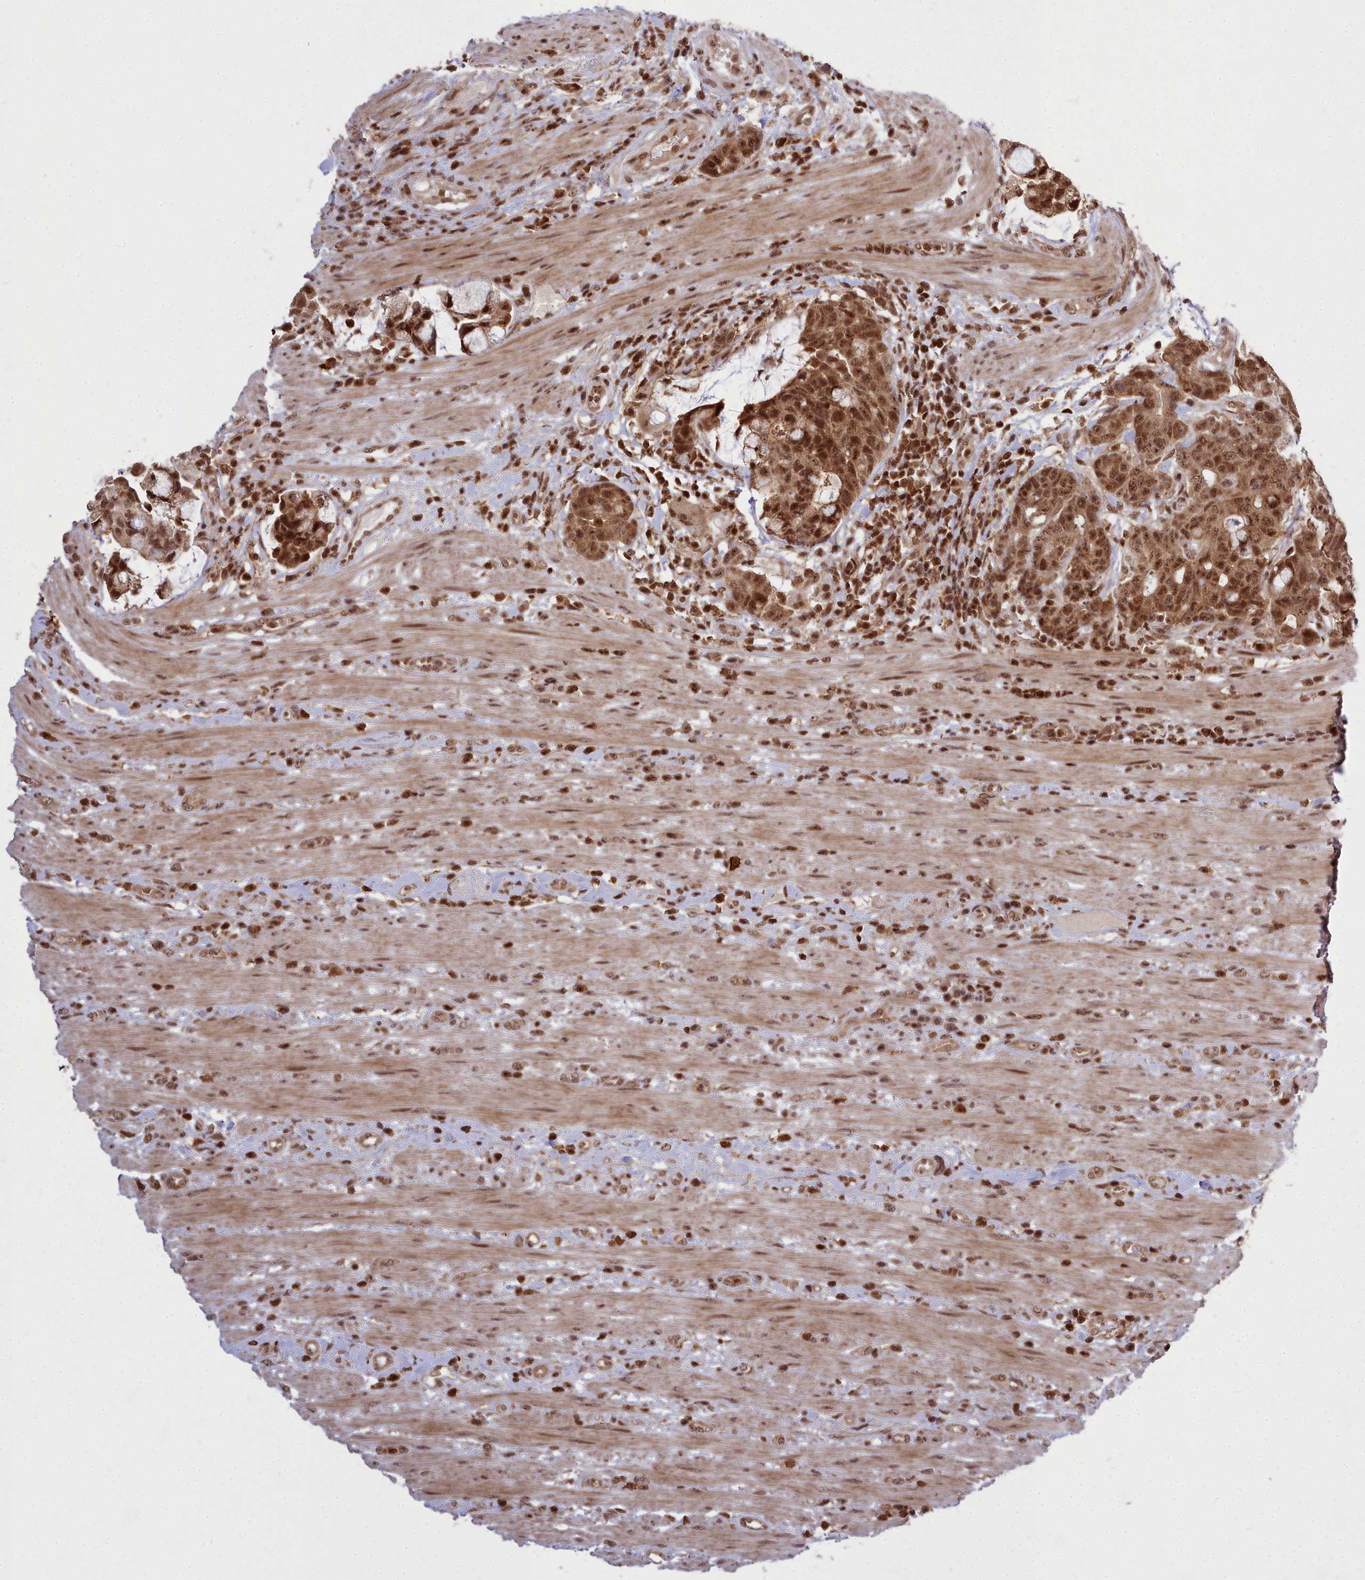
{"staining": {"intensity": "moderate", "quantity": ">75%", "location": "cytoplasmic/membranous,nuclear"}, "tissue": "colorectal cancer", "cell_type": "Tumor cells", "image_type": "cancer", "snomed": [{"axis": "morphology", "description": "Adenocarcinoma, NOS"}, {"axis": "topography", "description": "Colon"}], "caption": "Protein staining exhibits moderate cytoplasmic/membranous and nuclear expression in about >75% of tumor cells in colorectal cancer (adenocarcinoma).", "gene": "GMEB1", "patient": {"sex": "female", "age": 82}}